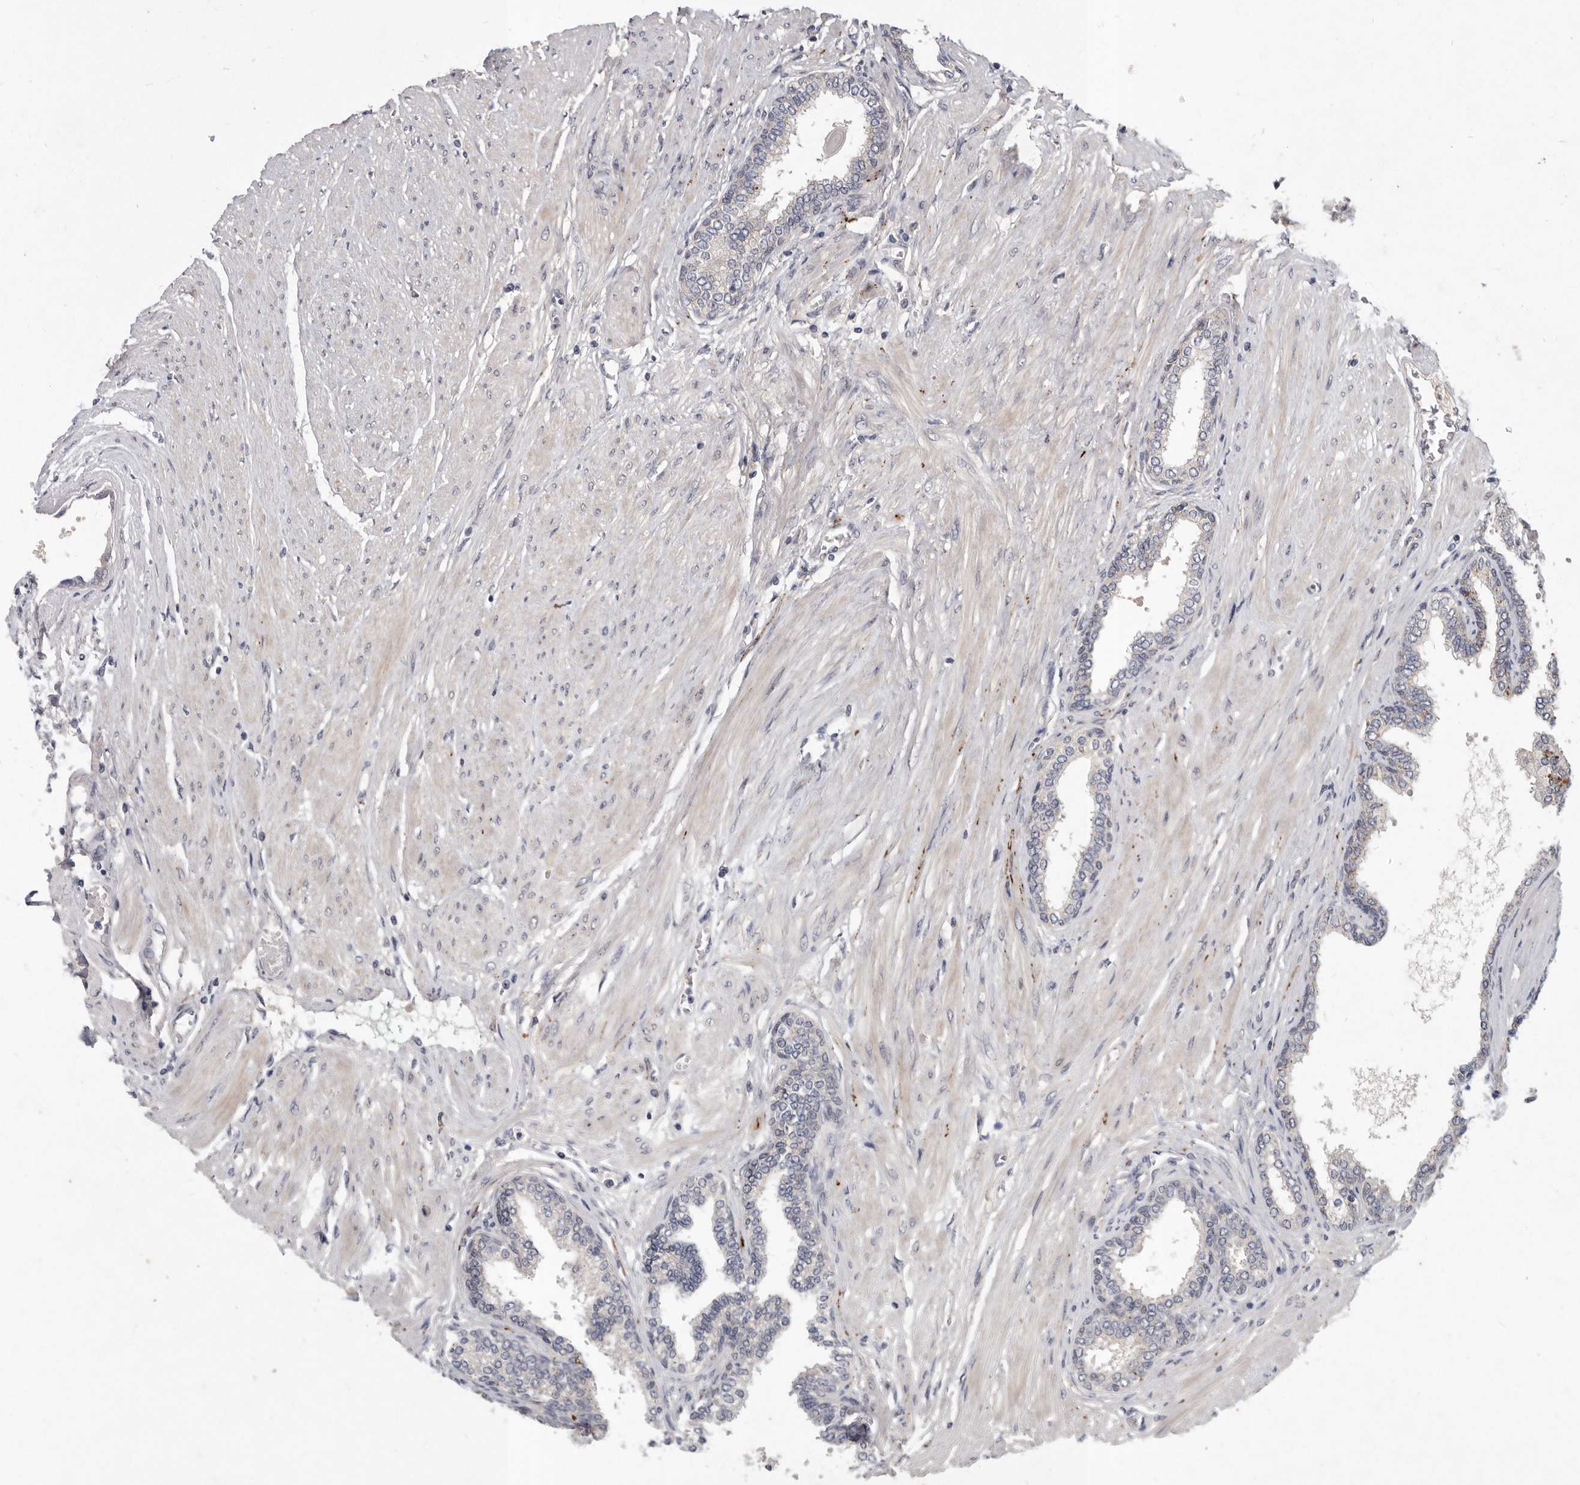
{"staining": {"intensity": "negative", "quantity": "none", "location": "none"}, "tissue": "prostate cancer", "cell_type": "Tumor cells", "image_type": "cancer", "snomed": [{"axis": "morphology", "description": "Adenocarcinoma, Low grade"}, {"axis": "topography", "description": "Prostate"}], "caption": "A photomicrograph of prostate cancer stained for a protein displays no brown staining in tumor cells.", "gene": "SLC22A1", "patient": {"sex": "male", "age": 57}}